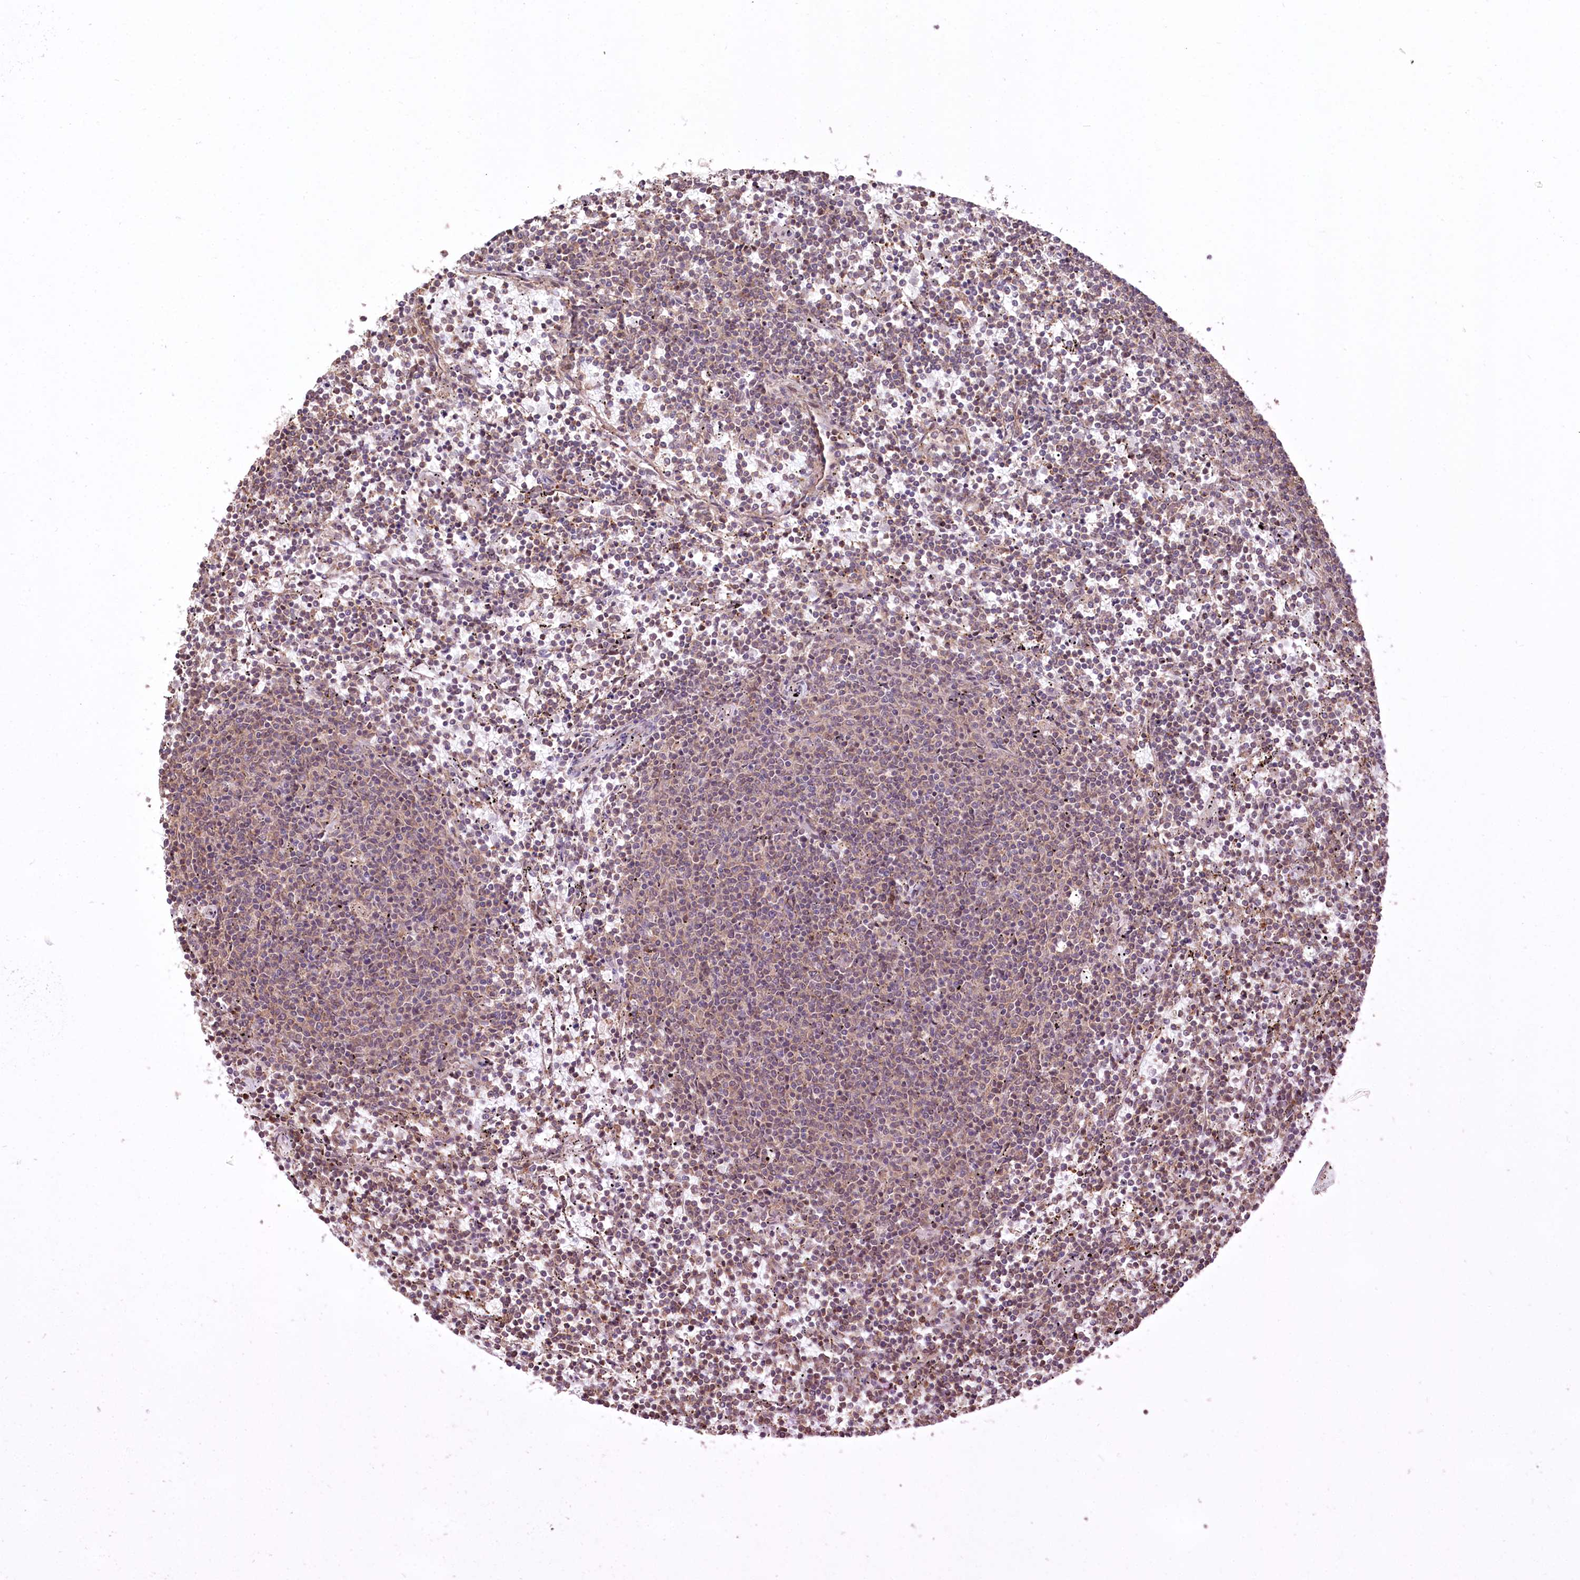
{"staining": {"intensity": "weak", "quantity": ">75%", "location": "cytoplasmic/membranous"}, "tissue": "lymphoma", "cell_type": "Tumor cells", "image_type": "cancer", "snomed": [{"axis": "morphology", "description": "Malignant lymphoma, non-Hodgkin's type, Low grade"}, {"axis": "topography", "description": "Spleen"}], "caption": "Immunohistochemical staining of low-grade malignant lymphoma, non-Hodgkin's type shows weak cytoplasmic/membranous protein expression in about >75% of tumor cells.", "gene": "CCSER2", "patient": {"sex": "female", "age": 50}}